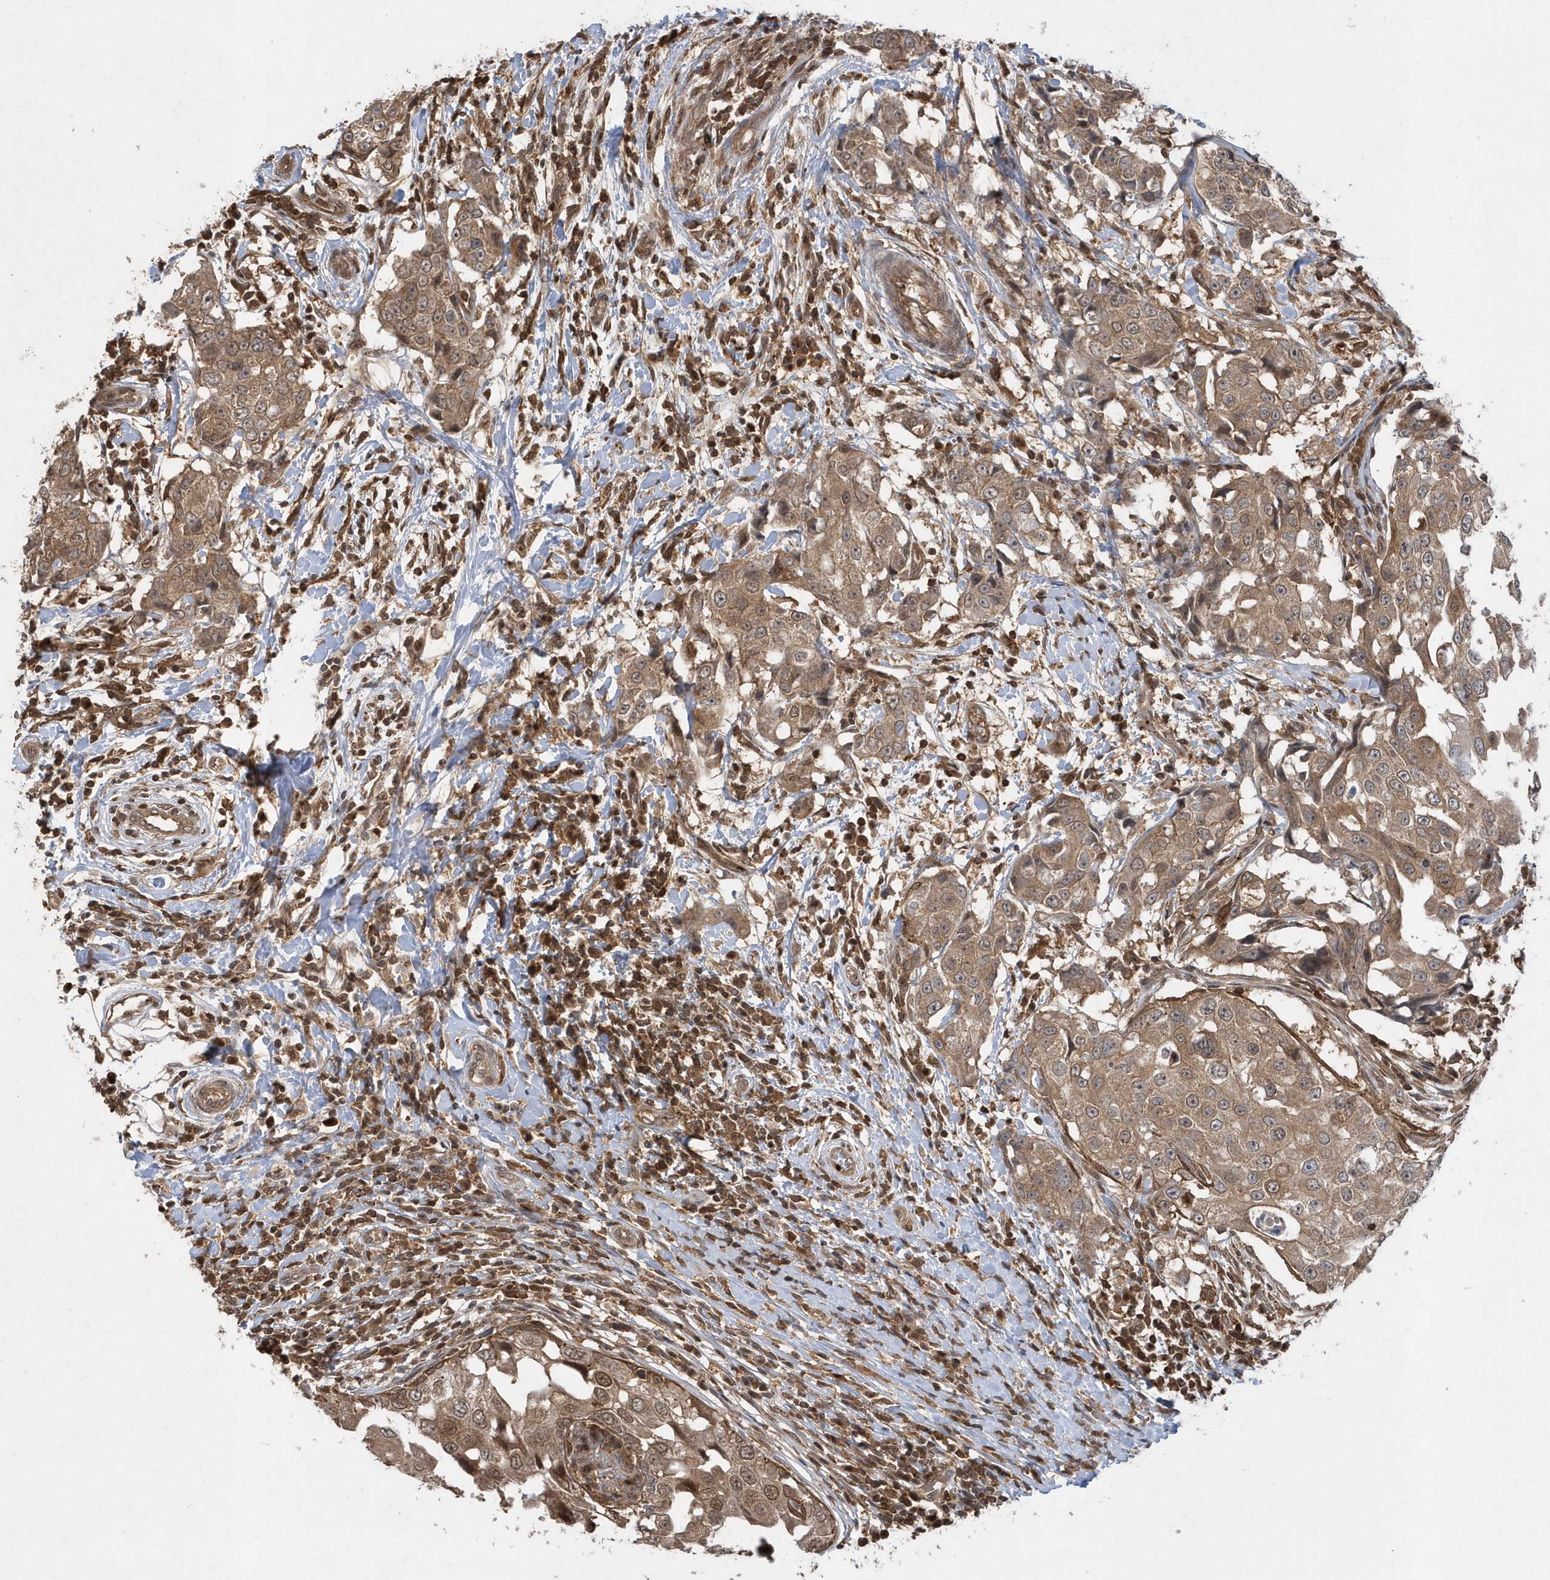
{"staining": {"intensity": "moderate", "quantity": ">75%", "location": "cytoplasmic/membranous"}, "tissue": "breast cancer", "cell_type": "Tumor cells", "image_type": "cancer", "snomed": [{"axis": "morphology", "description": "Duct carcinoma"}, {"axis": "topography", "description": "Breast"}], "caption": "Immunohistochemistry (IHC) (DAB) staining of human breast cancer (infiltrating ductal carcinoma) shows moderate cytoplasmic/membranous protein expression in about >75% of tumor cells. The staining was performed using DAB to visualize the protein expression in brown, while the nuclei were stained in blue with hematoxylin (Magnification: 20x).", "gene": "ACYP1", "patient": {"sex": "female", "age": 27}}